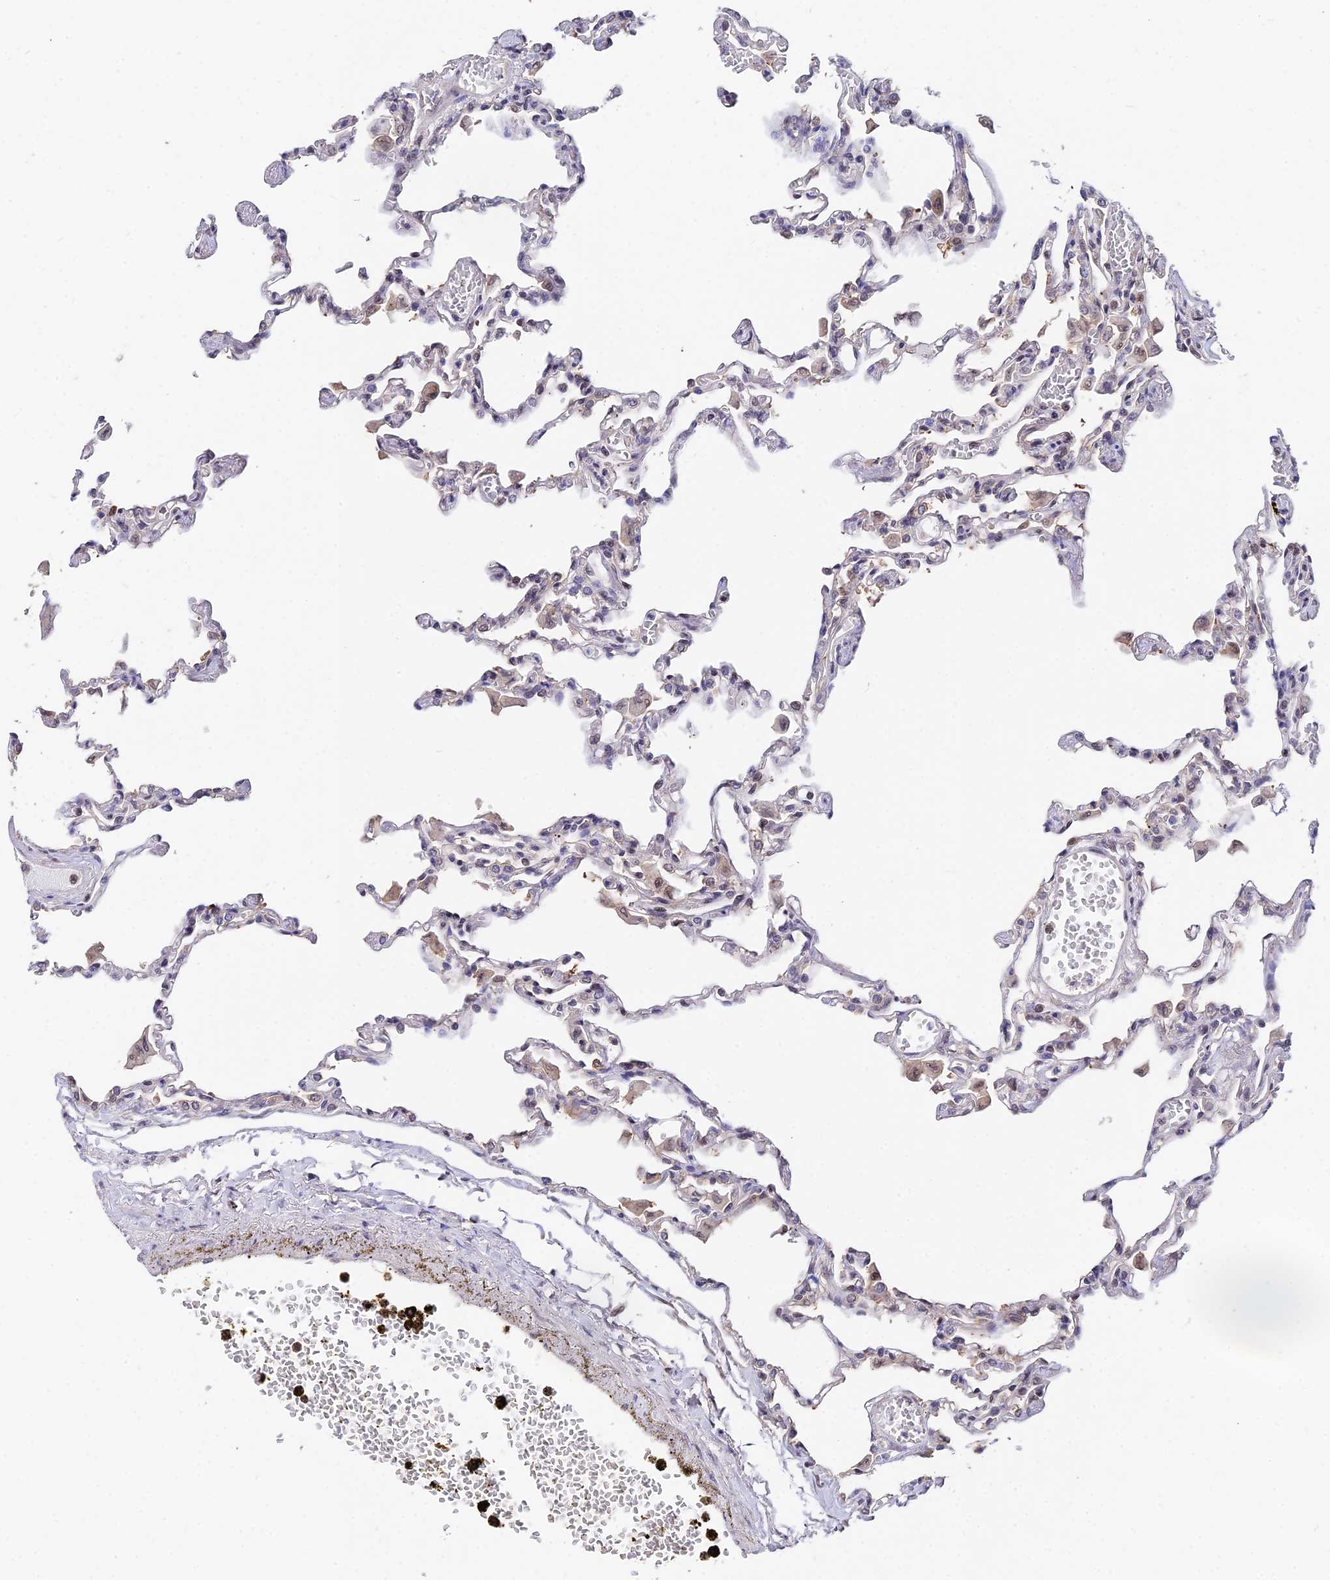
{"staining": {"intensity": "moderate", "quantity": "<25%", "location": "nuclear"}, "tissue": "lung", "cell_type": "Alveolar cells", "image_type": "normal", "snomed": [{"axis": "morphology", "description": "Normal tissue, NOS"}, {"axis": "topography", "description": "Bronchus"}, {"axis": "topography", "description": "Lung"}], "caption": "Unremarkable lung displays moderate nuclear expression in approximately <25% of alveolar cells, visualized by immunohistochemistry.", "gene": "INPP4A", "patient": {"sex": "female", "age": 49}}